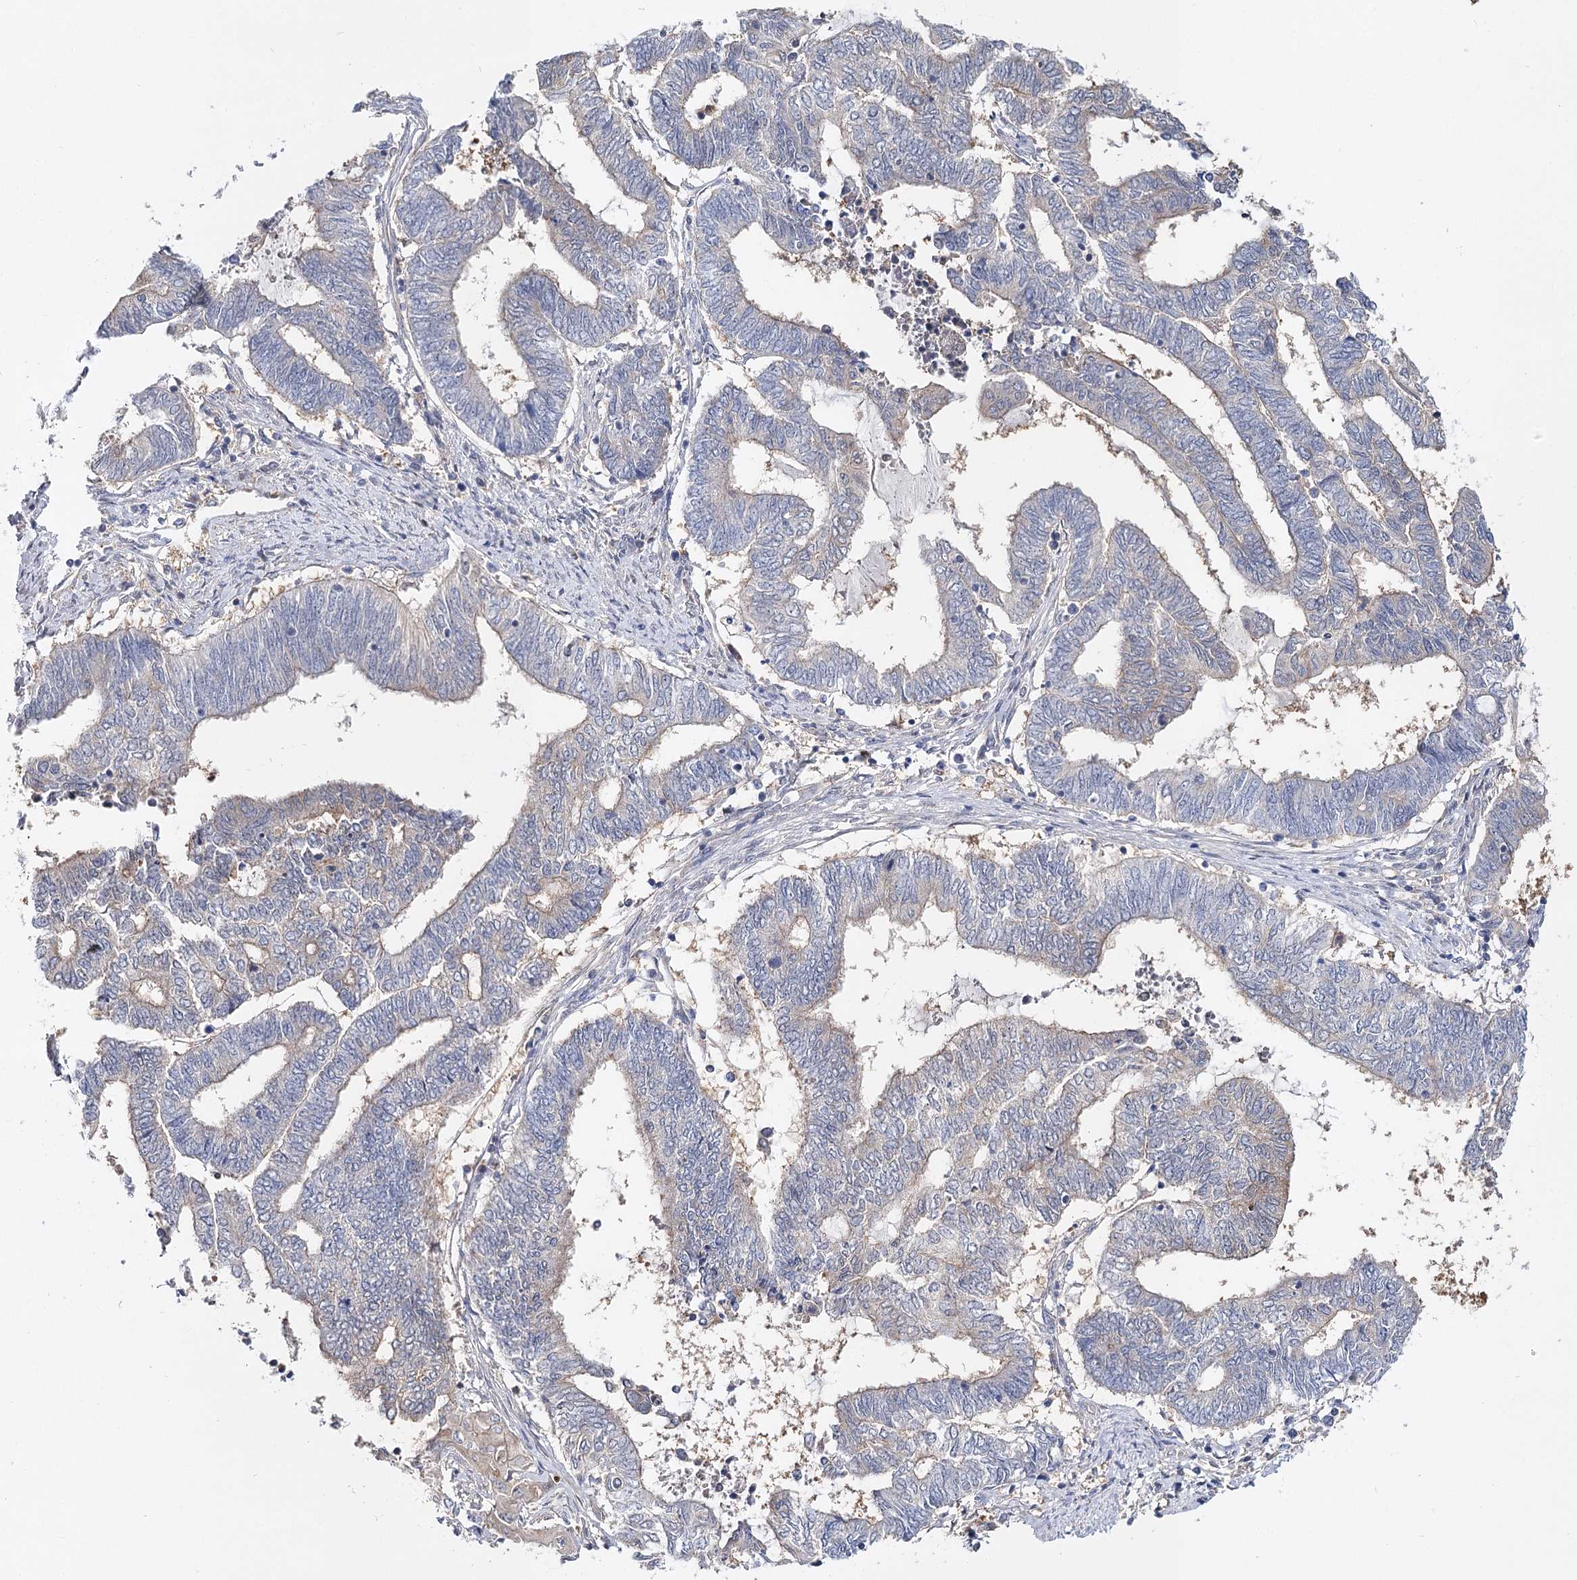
{"staining": {"intensity": "negative", "quantity": "none", "location": "none"}, "tissue": "endometrial cancer", "cell_type": "Tumor cells", "image_type": "cancer", "snomed": [{"axis": "morphology", "description": "Adenocarcinoma, NOS"}, {"axis": "topography", "description": "Uterus"}, {"axis": "topography", "description": "Endometrium"}], "caption": "This is an immunohistochemistry image of human endometrial cancer. There is no expression in tumor cells.", "gene": "UGP2", "patient": {"sex": "female", "age": 70}}